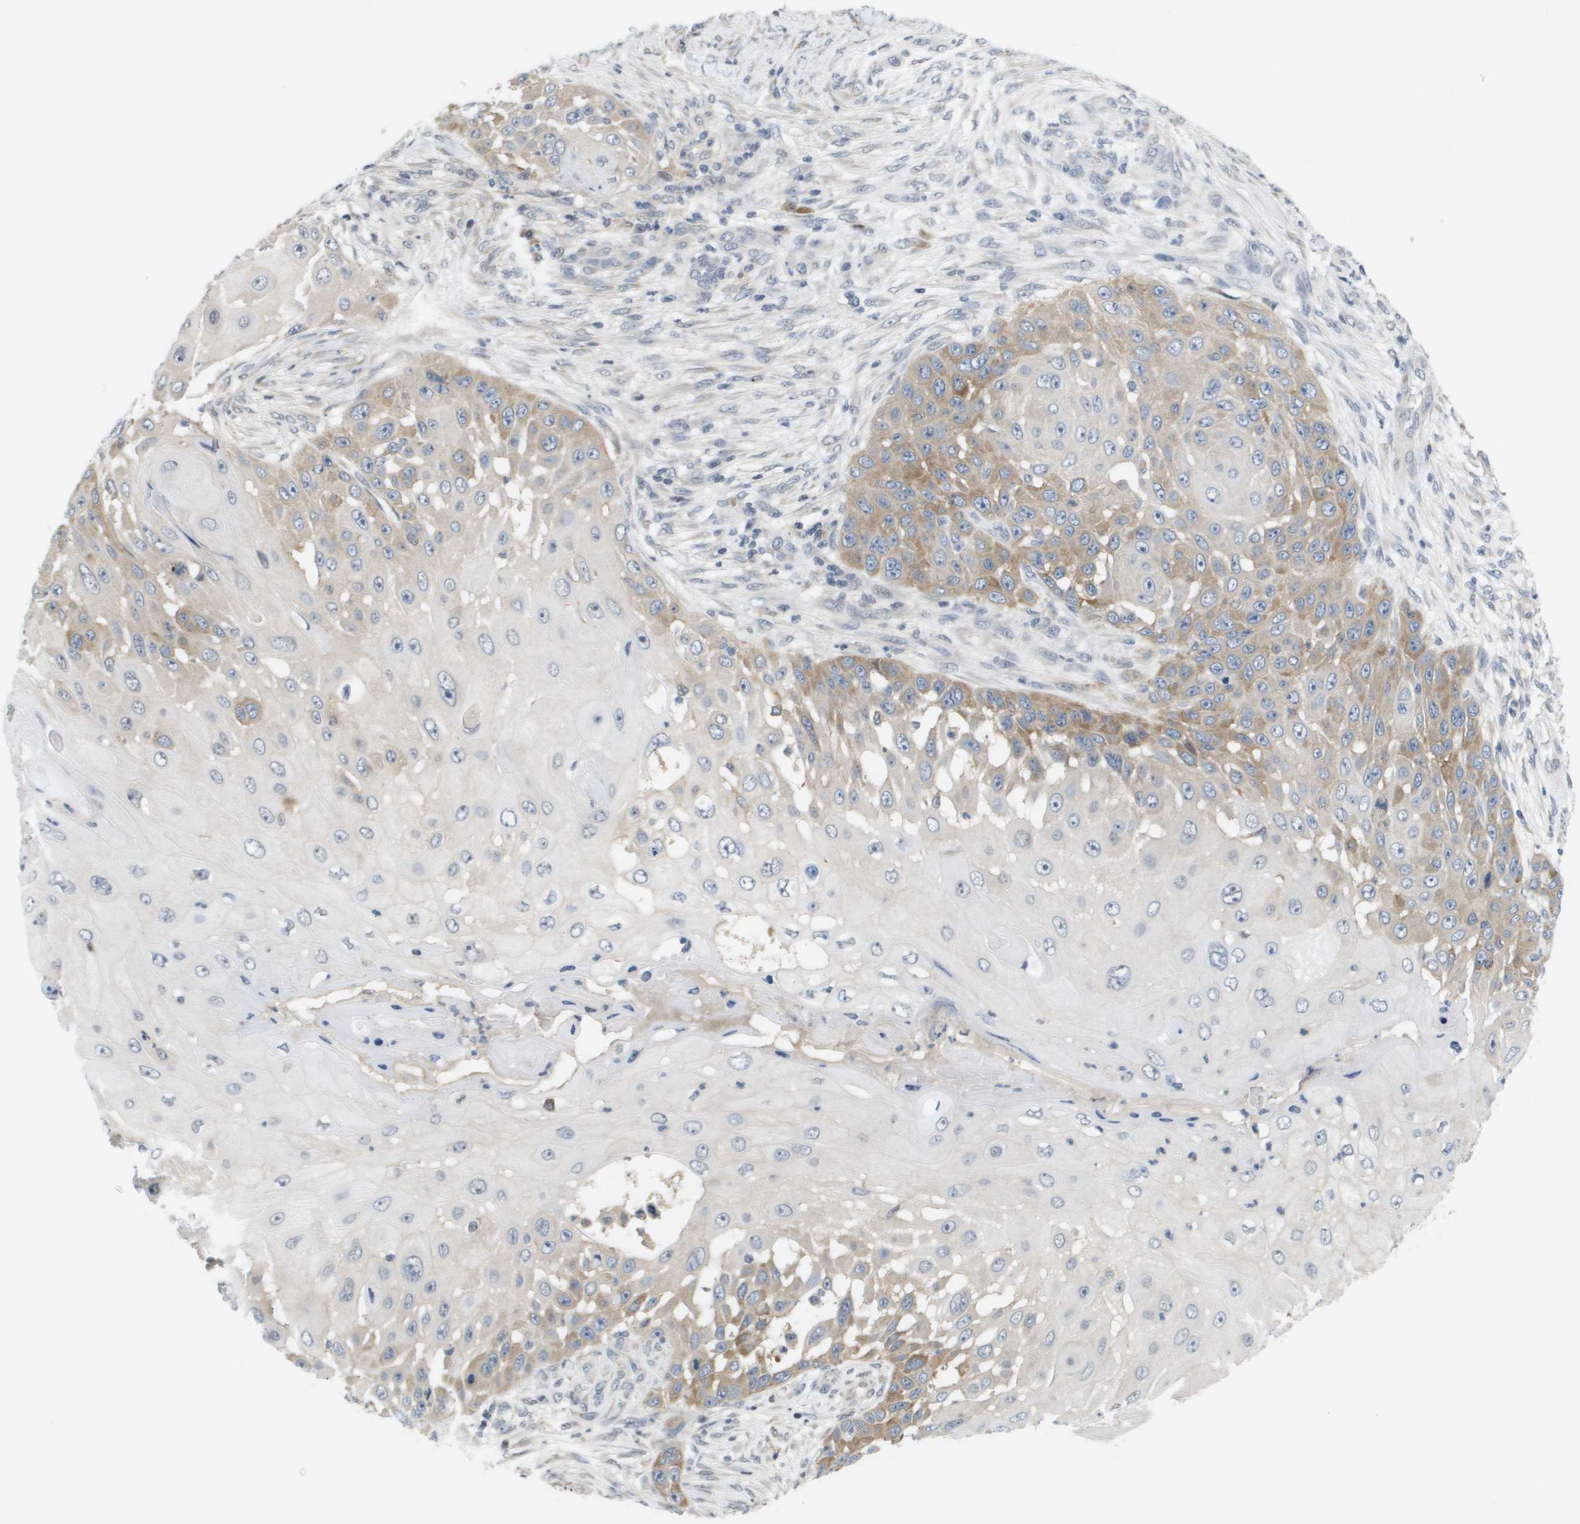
{"staining": {"intensity": "weak", "quantity": "25%-75%", "location": "cytoplasmic/membranous"}, "tissue": "skin cancer", "cell_type": "Tumor cells", "image_type": "cancer", "snomed": [{"axis": "morphology", "description": "Squamous cell carcinoma, NOS"}, {"axis": "topography", "description": "Skin"}], "caption": "Skin cancer (squamous cell carcinoma) stained with a protein marker reveals weak staining in tumor cells.", "gene": "MARCHF8", "patient": {"sex": "female", "age": 44}}